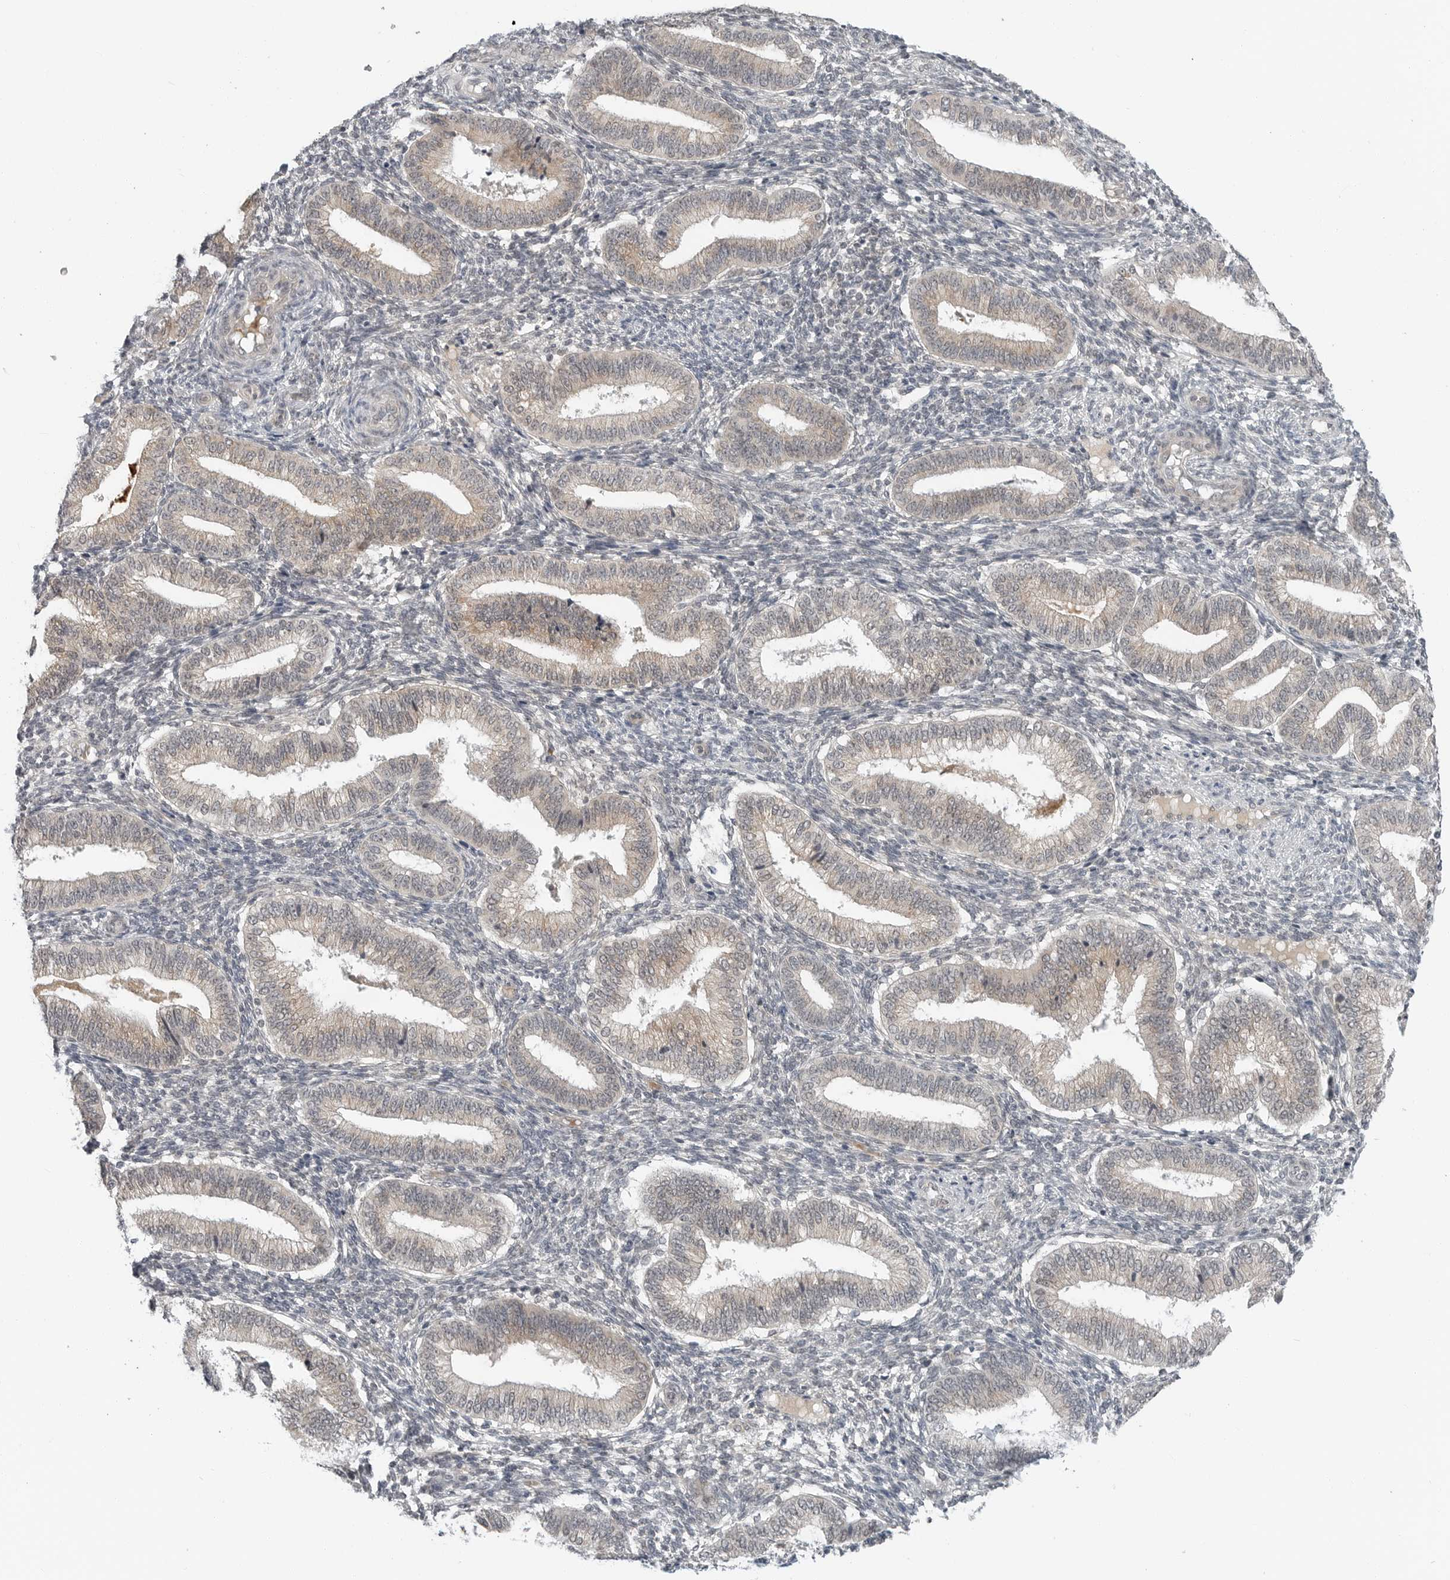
{"staining": {"intensity": "negative", "quantity": "none", "location": "none"}, "tissue": "endometrium", "cell_type": "Cells in endometrial stroma", "image_type": "normal", "snomed": [{"axis": "morphology", "description": "Normal tissue, NOS"}, {"axis": "topography", "description": "Endometrium"}], "caption": "Immunohistochemistry (IHC) histopathology image of benign endometrium stained for a protein (brown), which shows no staining in cells in endometrial stroma. Nuclei are stained in blue.", "gene": "FCRLB", "patient": {"sex": "female", "age": 39}}